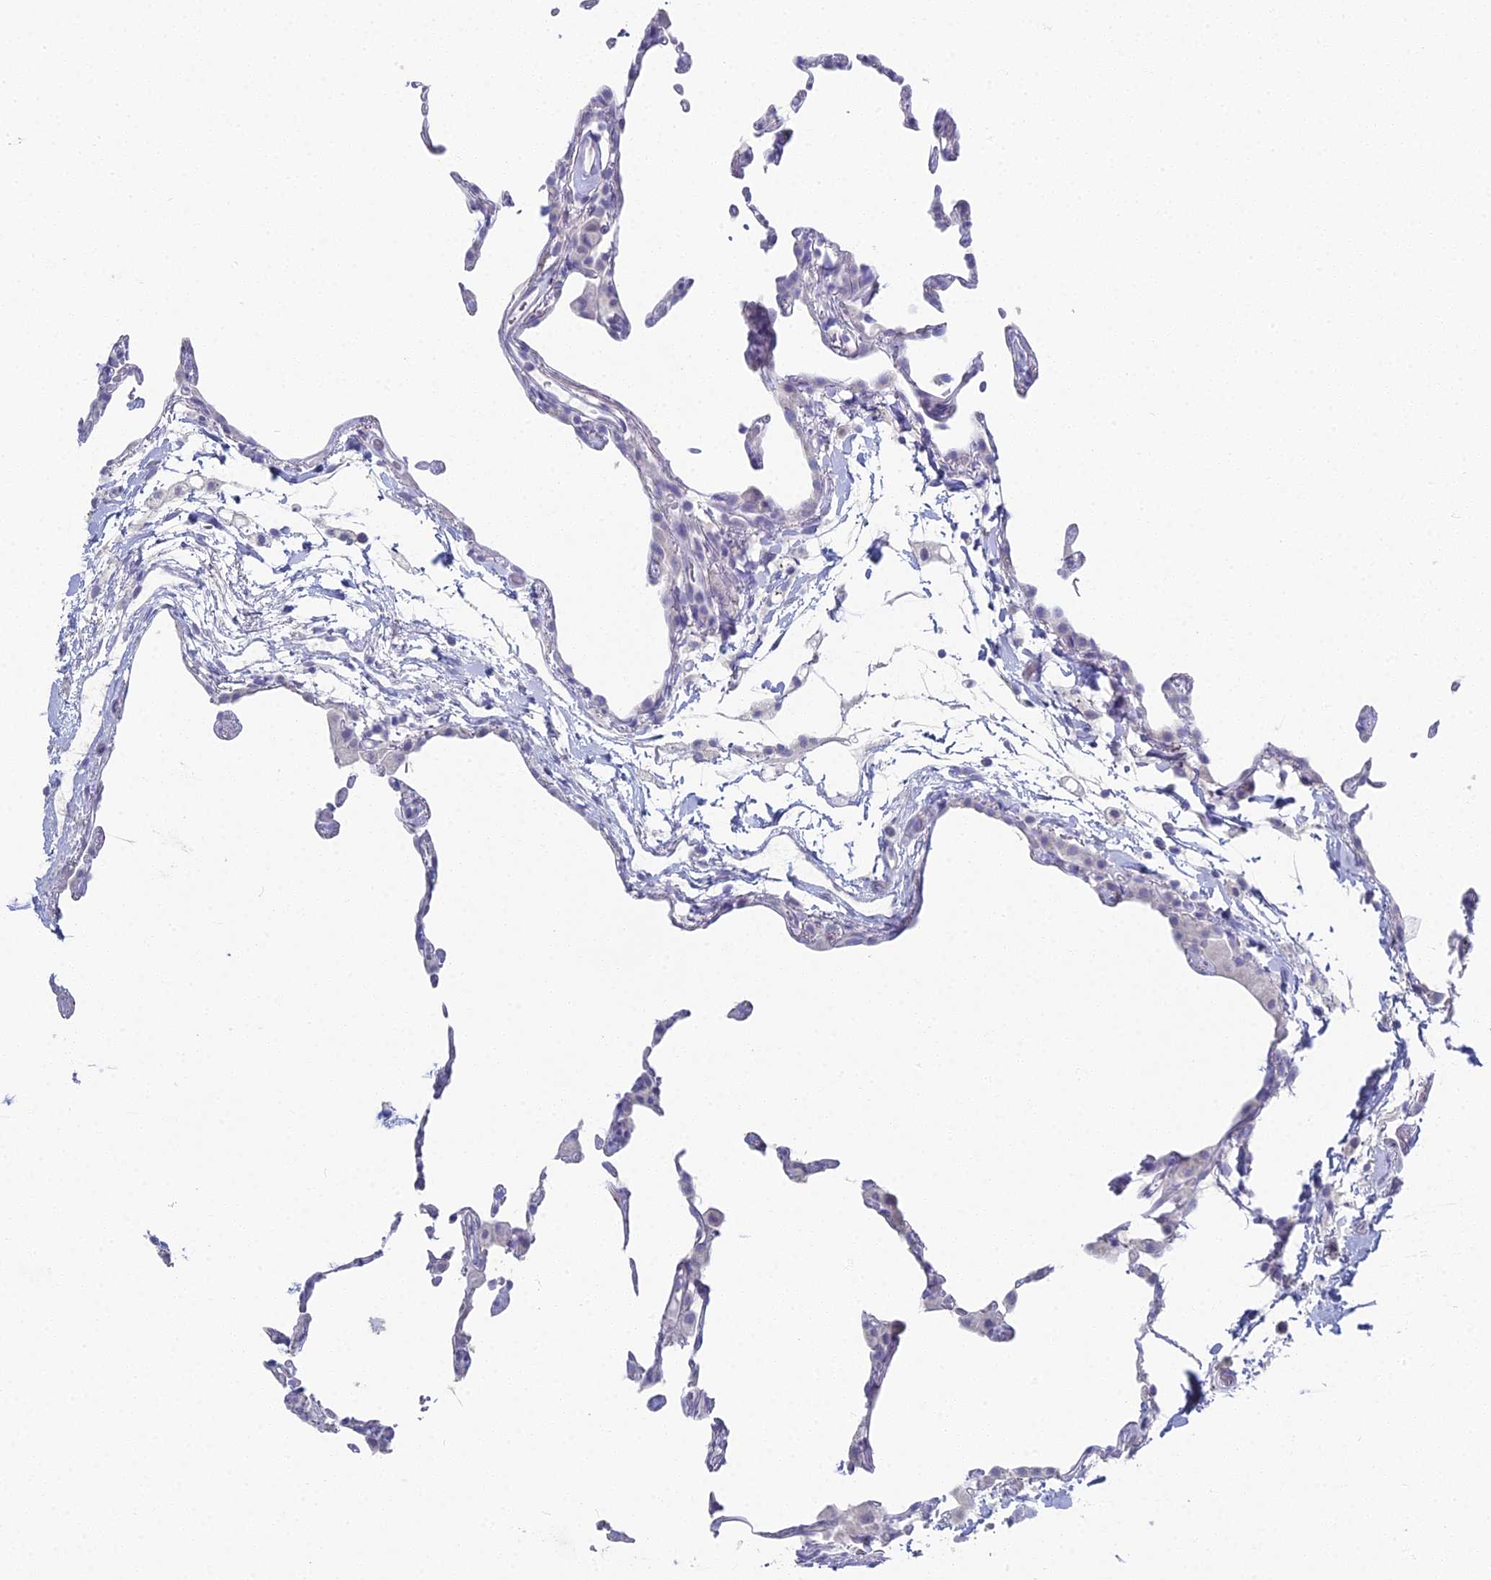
{"staining": {"intensity": "negative", "quantity": "none", "location": "none"}, "tissue": "lung", "cell_type": "Alveolar cells", "image_type": "normal", "snomed": [{"axis": "morphology", "description": "Normal tissue, NOS"}, {"axis": "topography", "description": "Lung"}], "caption": "Immunohistochemistry of benign lung demonstrates no positivity in alveolar cells. (DAB (3,3'-diaminobenzidine) immunohistochemistry (IHC) visualized using brightfield microscopy, high magnification).", "gene": "ALPP", "patient": {"sex": "female", "age": 57}}